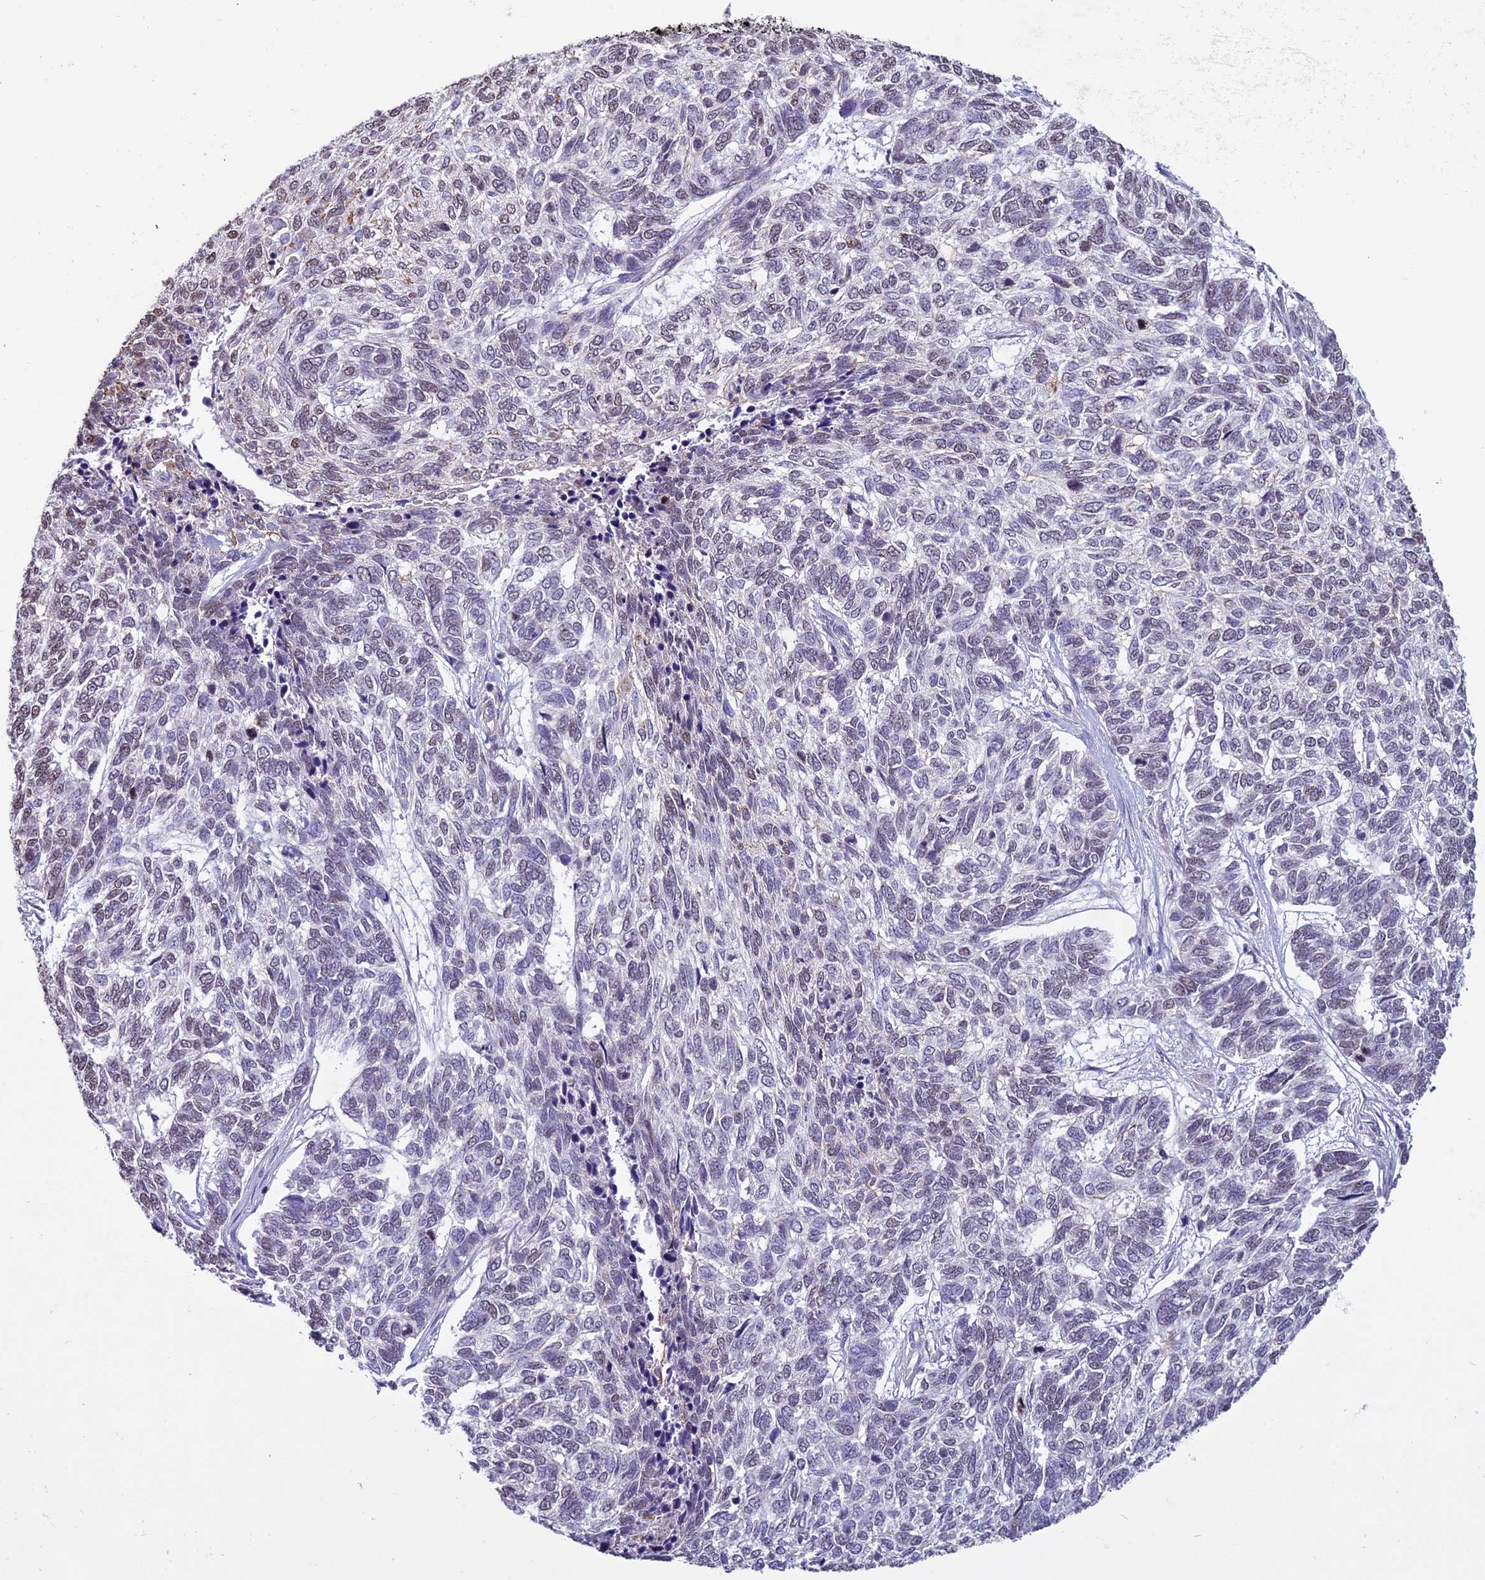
{"staining": {"intensity": "weak", "quantity": "<25%", "location": "nuclear"}, "tissue": "skin cancer", "cell_type": "Tumor cells", "image_type": "cancer", "snomed": [{"axis": "morphology", "description": "Basal cell carcinoma"}, {"axis": "topography", "description": "Skin"}], "caption": "Tumor cells are negative for brown protein staining in basal cell carcinoma (skin). The staining is performed using DAB (3,3'-diaminobenzidine) brown chromogen with nuclei counter-stained in using hematoxylin.", "gene": "C3orf70", "patient": {"sex": "female", "age": 65}}